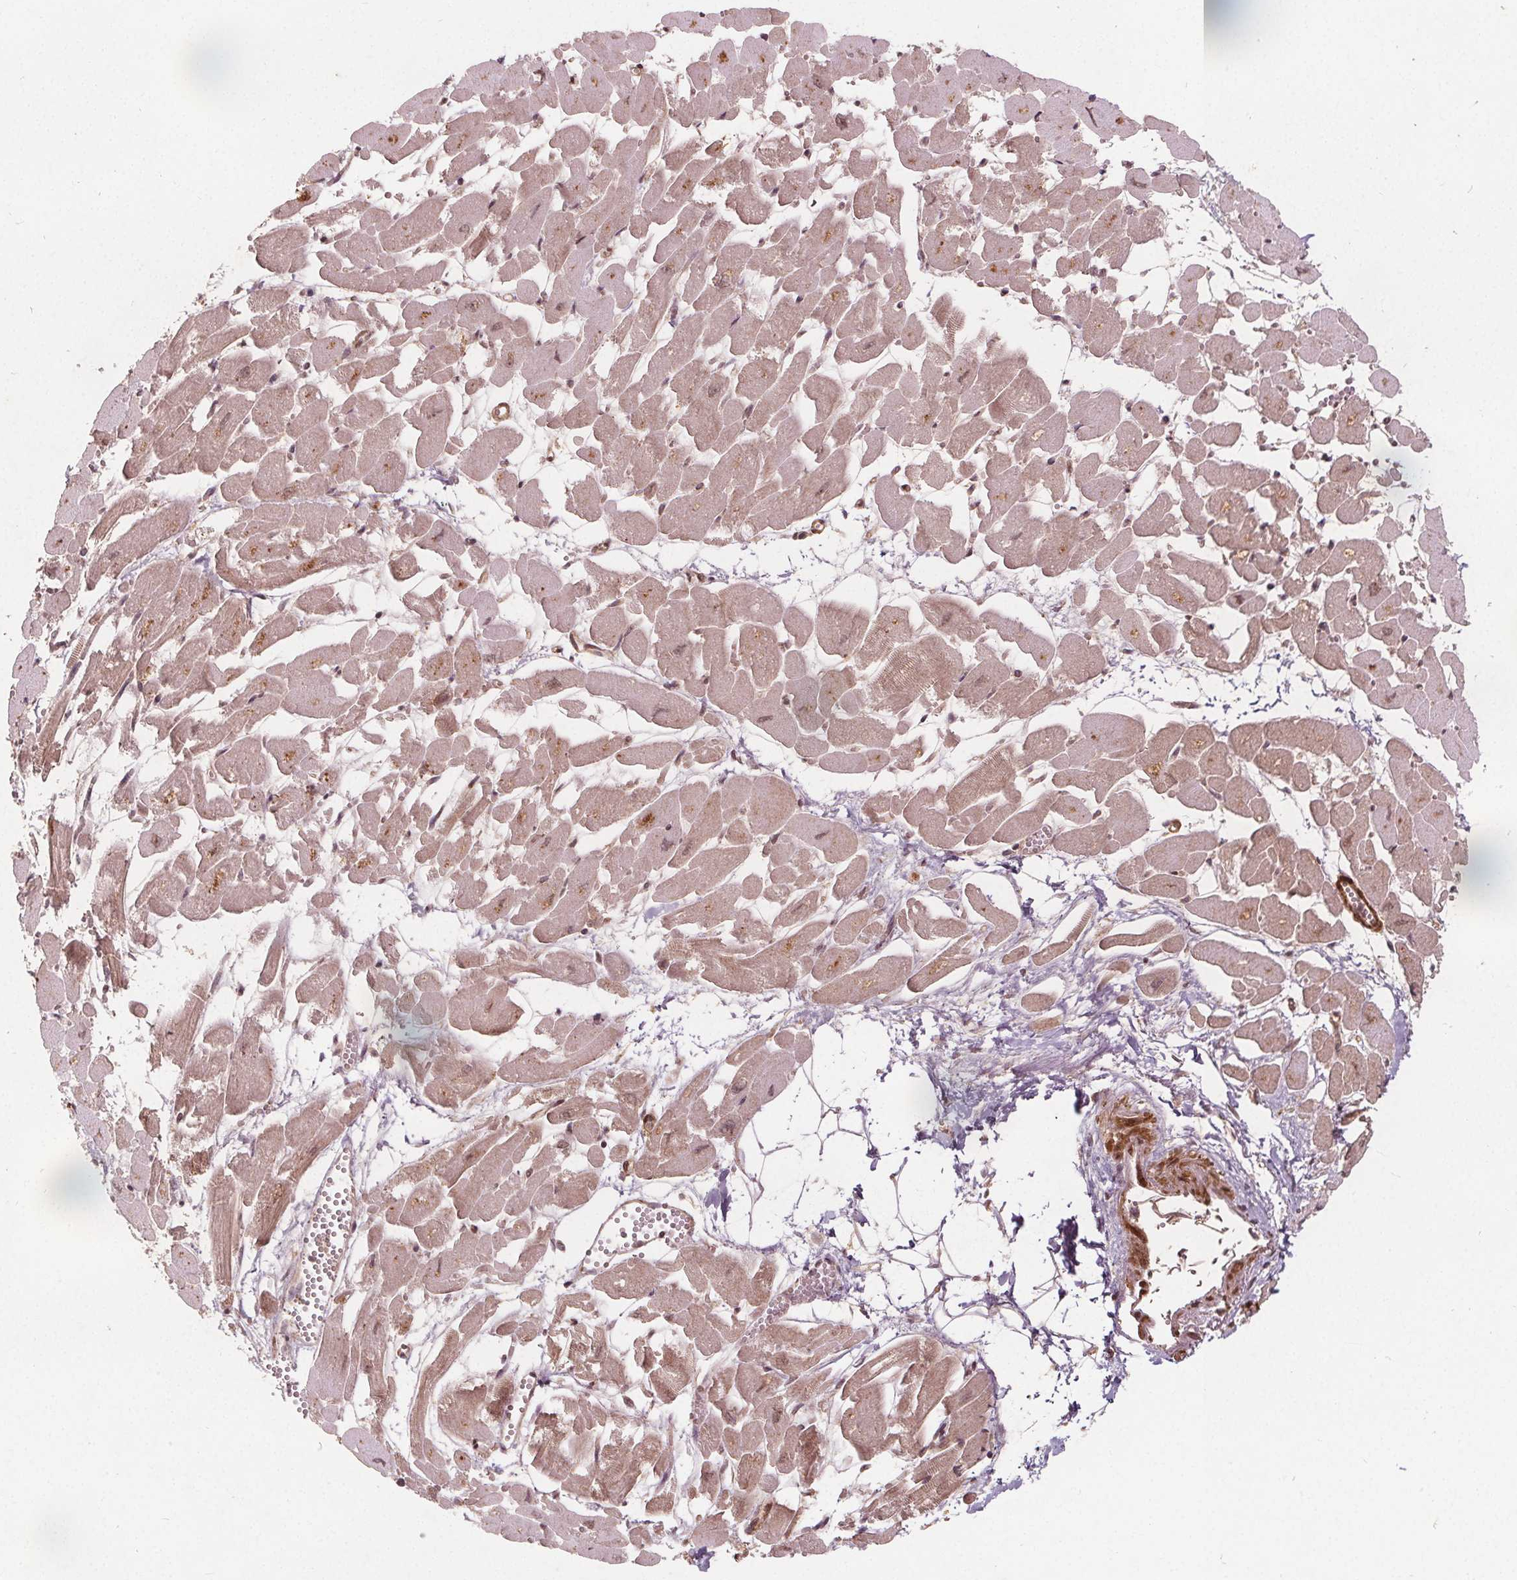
{"staining": {"intensity": "weak", "quantity": ">75%", "location": "cytoplasmic/membranous,nuclear"}, "tissue": "heart muscle", "cell_type": "Cardiomyocytes", "image_type": "normal", "snomed": [{"axis": "morphology", "description": "Normal tissue, NOS"}, {"axis": "topography", "description": "Heart"}], "caption": "Weak cytoplasmic/membranous,nuclear protein positivity is seen in about >75% of cardiomyocytes in heart muscle. The staining is performed using DAB brown chromogen to label protein expression. The nuclei are counter-stained blue using hematoxylin.", "gene": "PPP1CB", "patient": {"sex": "female", "age": 52}}